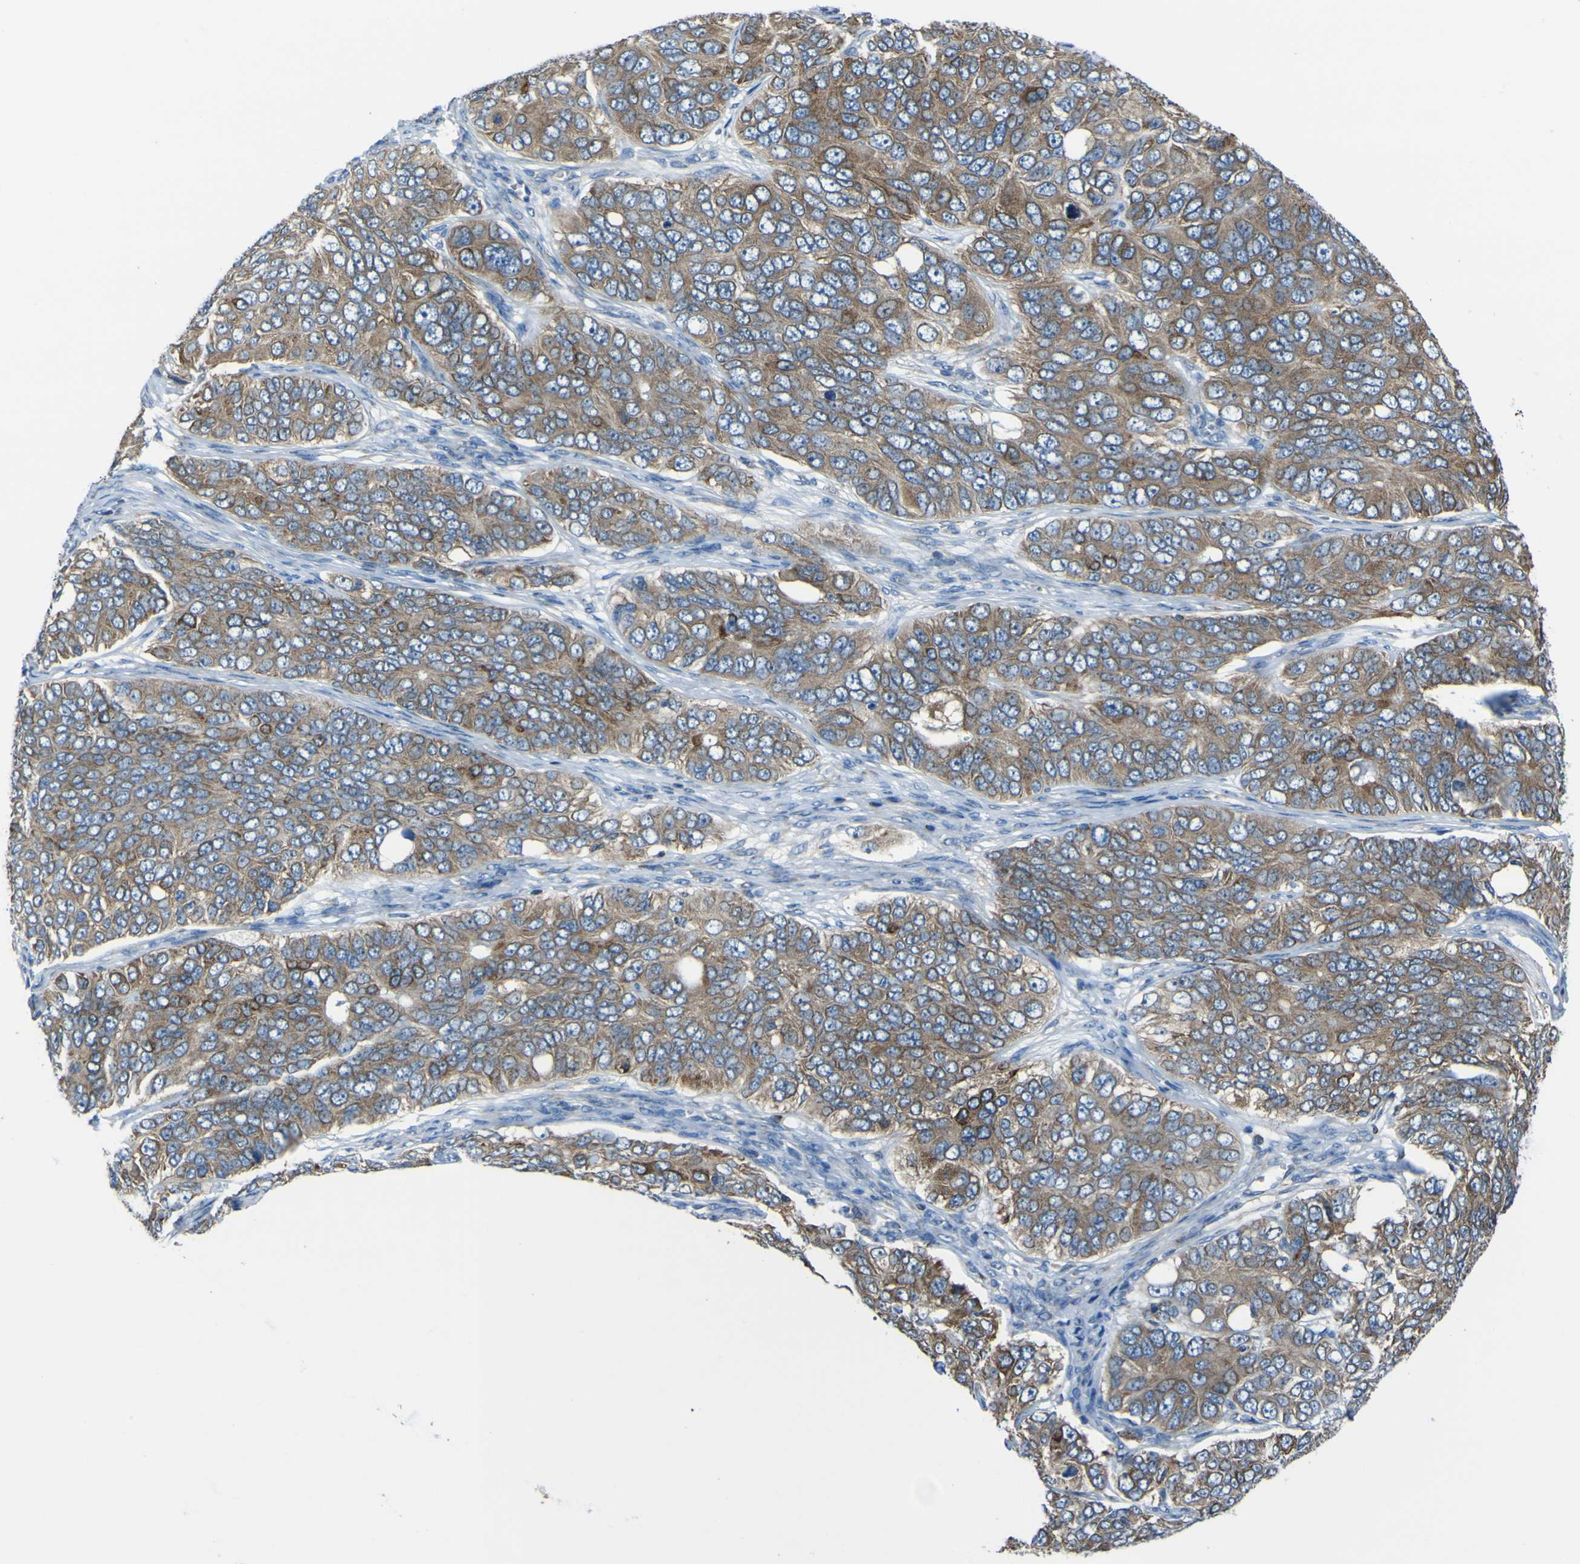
{"staining": {"intensity": "moderate", "quantity": ">75%", "location": "cytoplasmic/membranous"}, "tissue": "ovarian cancer", "cell_type": "Tumor cells", "image_type": "cancer", "snomed": [{"axis": "morphology", "description": "Carcinoma, endometroid"}, {"axis": "topography", "description": "Ovary"}], "caption": "High-power microscopy captured an immunohistochemistry image of endometroid carcinoma (ovarian), revealing moderate cytoplasmic/membranous expression in about >75% of tumor cells. The staining was performed using DAB to visualize the protein expression in brown, while the nuclei were stained in blue with hematoxylin (Magnification: 20x).", "gene": "STIM1", "patient": {"sex": "female", "age": 51}}